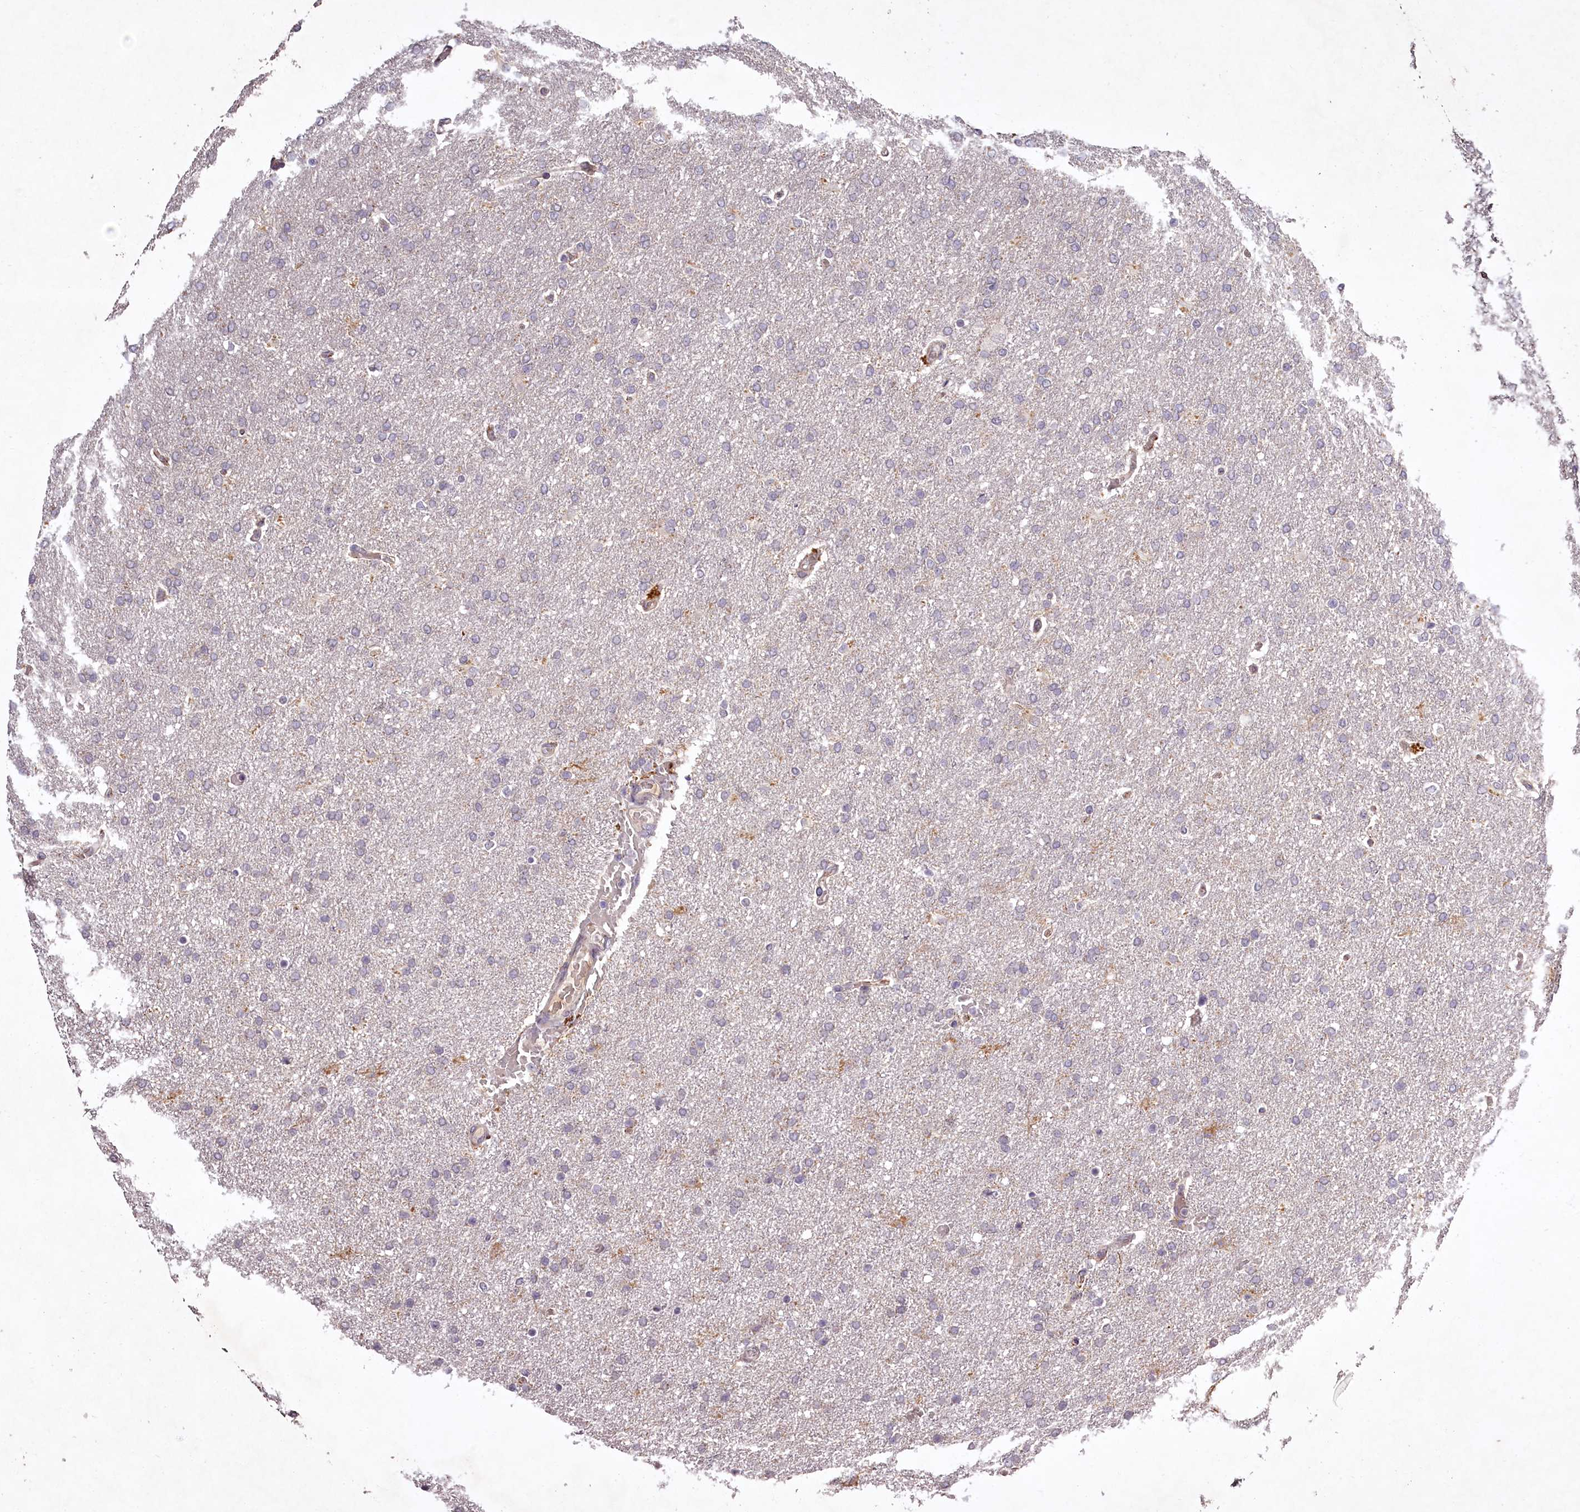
{"staining": {"intensity": "negative", "quantity": "none", "location": "none"}, "tissue": "glioma", "cell_type": "Tumor cells", "image_type": "cancer", "snomed": [{"axis": "morphology", "description": "Glioma, malignant, High grade"}, {"axis": "topography", "description": "Brain"}], "caption": "Human malignant glioma (high-grade) stained for a protein using immunohistochemistry shows no staining in tumor cells.", "gene": "RBMXL2", "patient": {"sex": "male", "age": 72}}